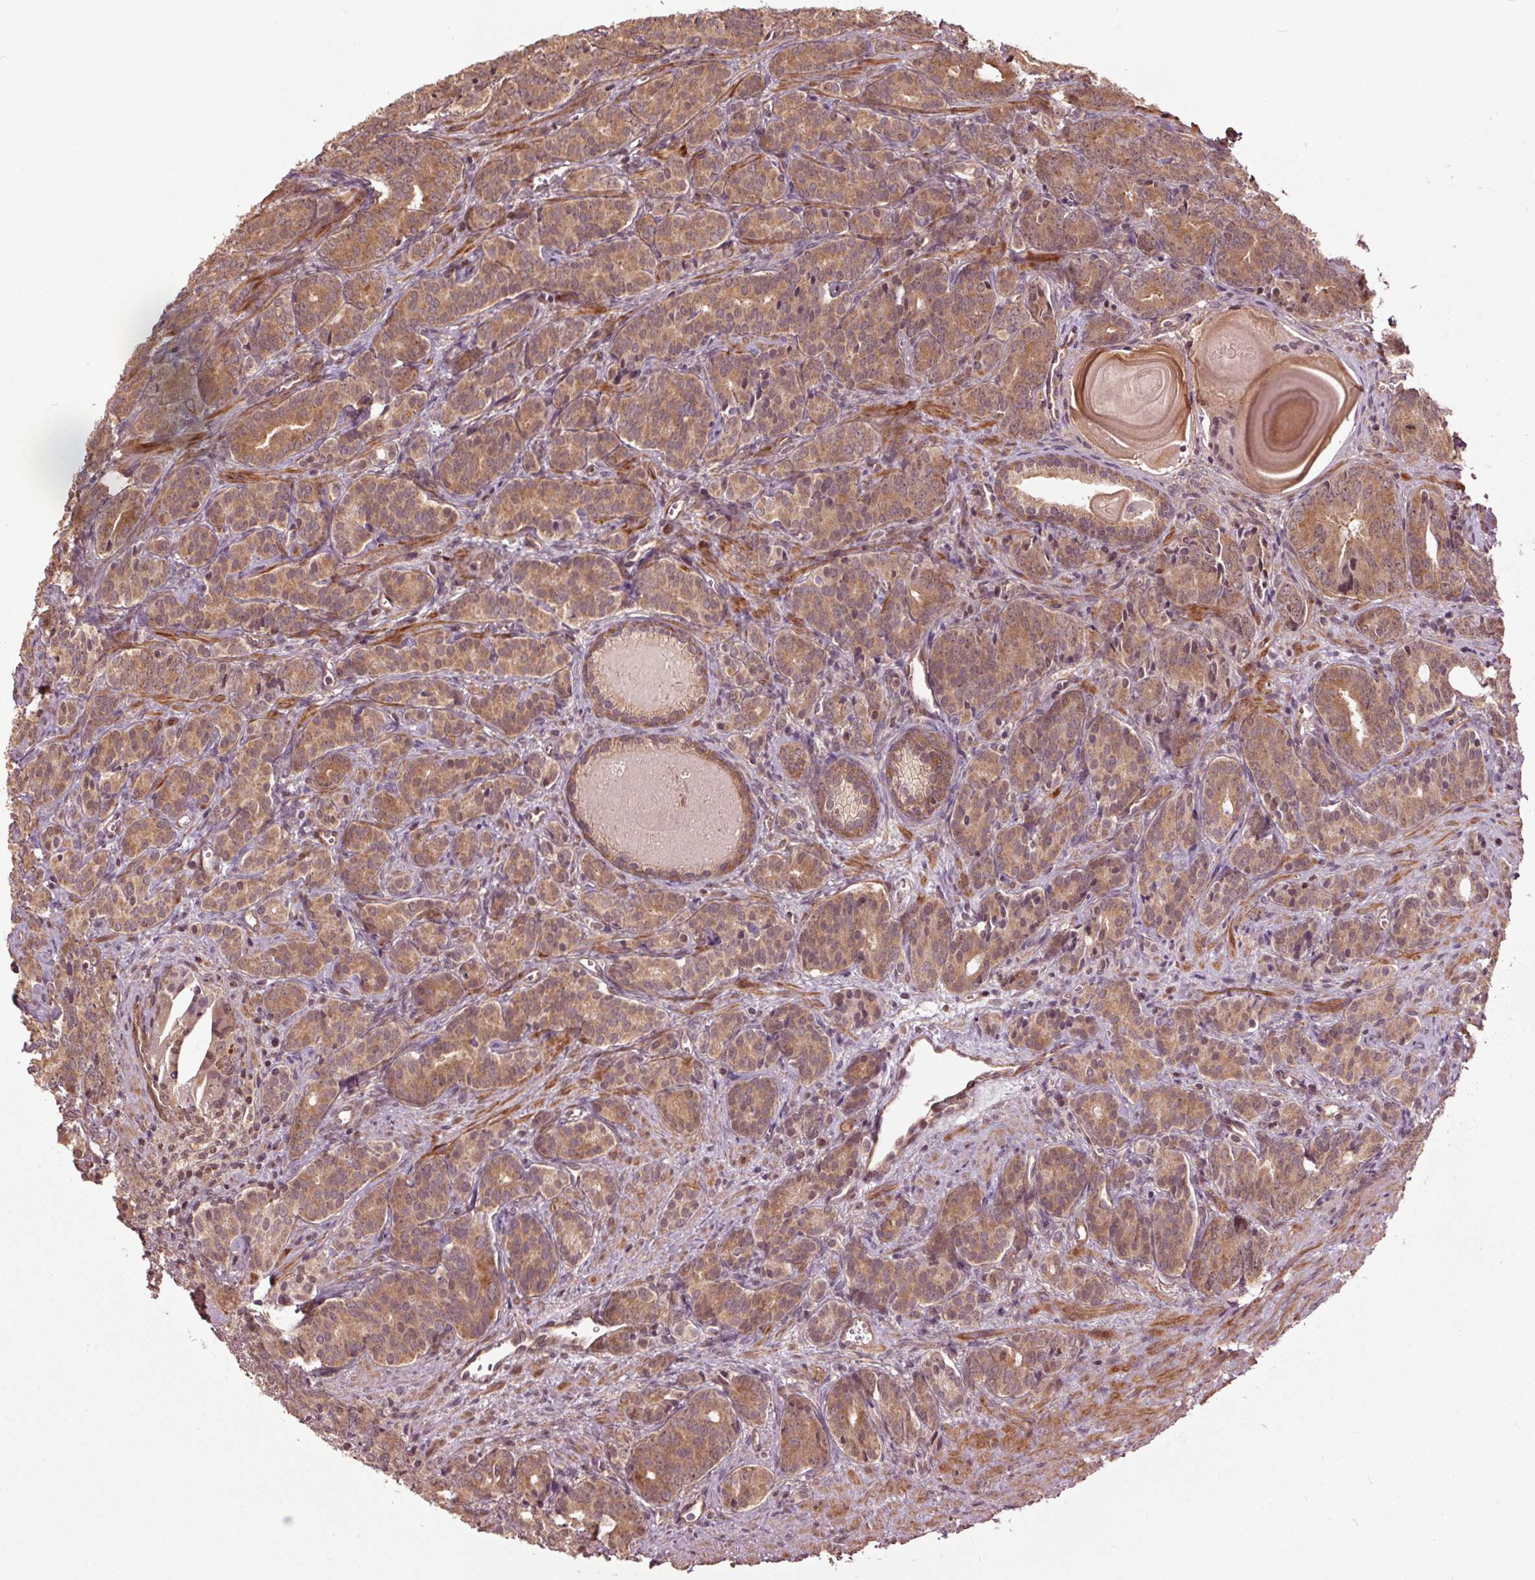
{"staining": {"intensity": "moderate", "quantity": ">75%", "location": "cytoplasmic/membranous"}, "tissue": "prostate cancer", "cell_type": "Tumor cells", "image_type": "cancer", "snomed": [{"axis": "morphology", "description": "Adenocarcinoma, High grade"}, {"axis": "topography", "description": "Prostate"}], "caption": "Protein expression analysis of adenocarcinoma (high-grade) (prostate) exhibits moderate cytoplasmic/membranous expression in approximately >75% of tumor cells.", "gene": "CEP95", "patient": {"sex": "male", "age": 84}}